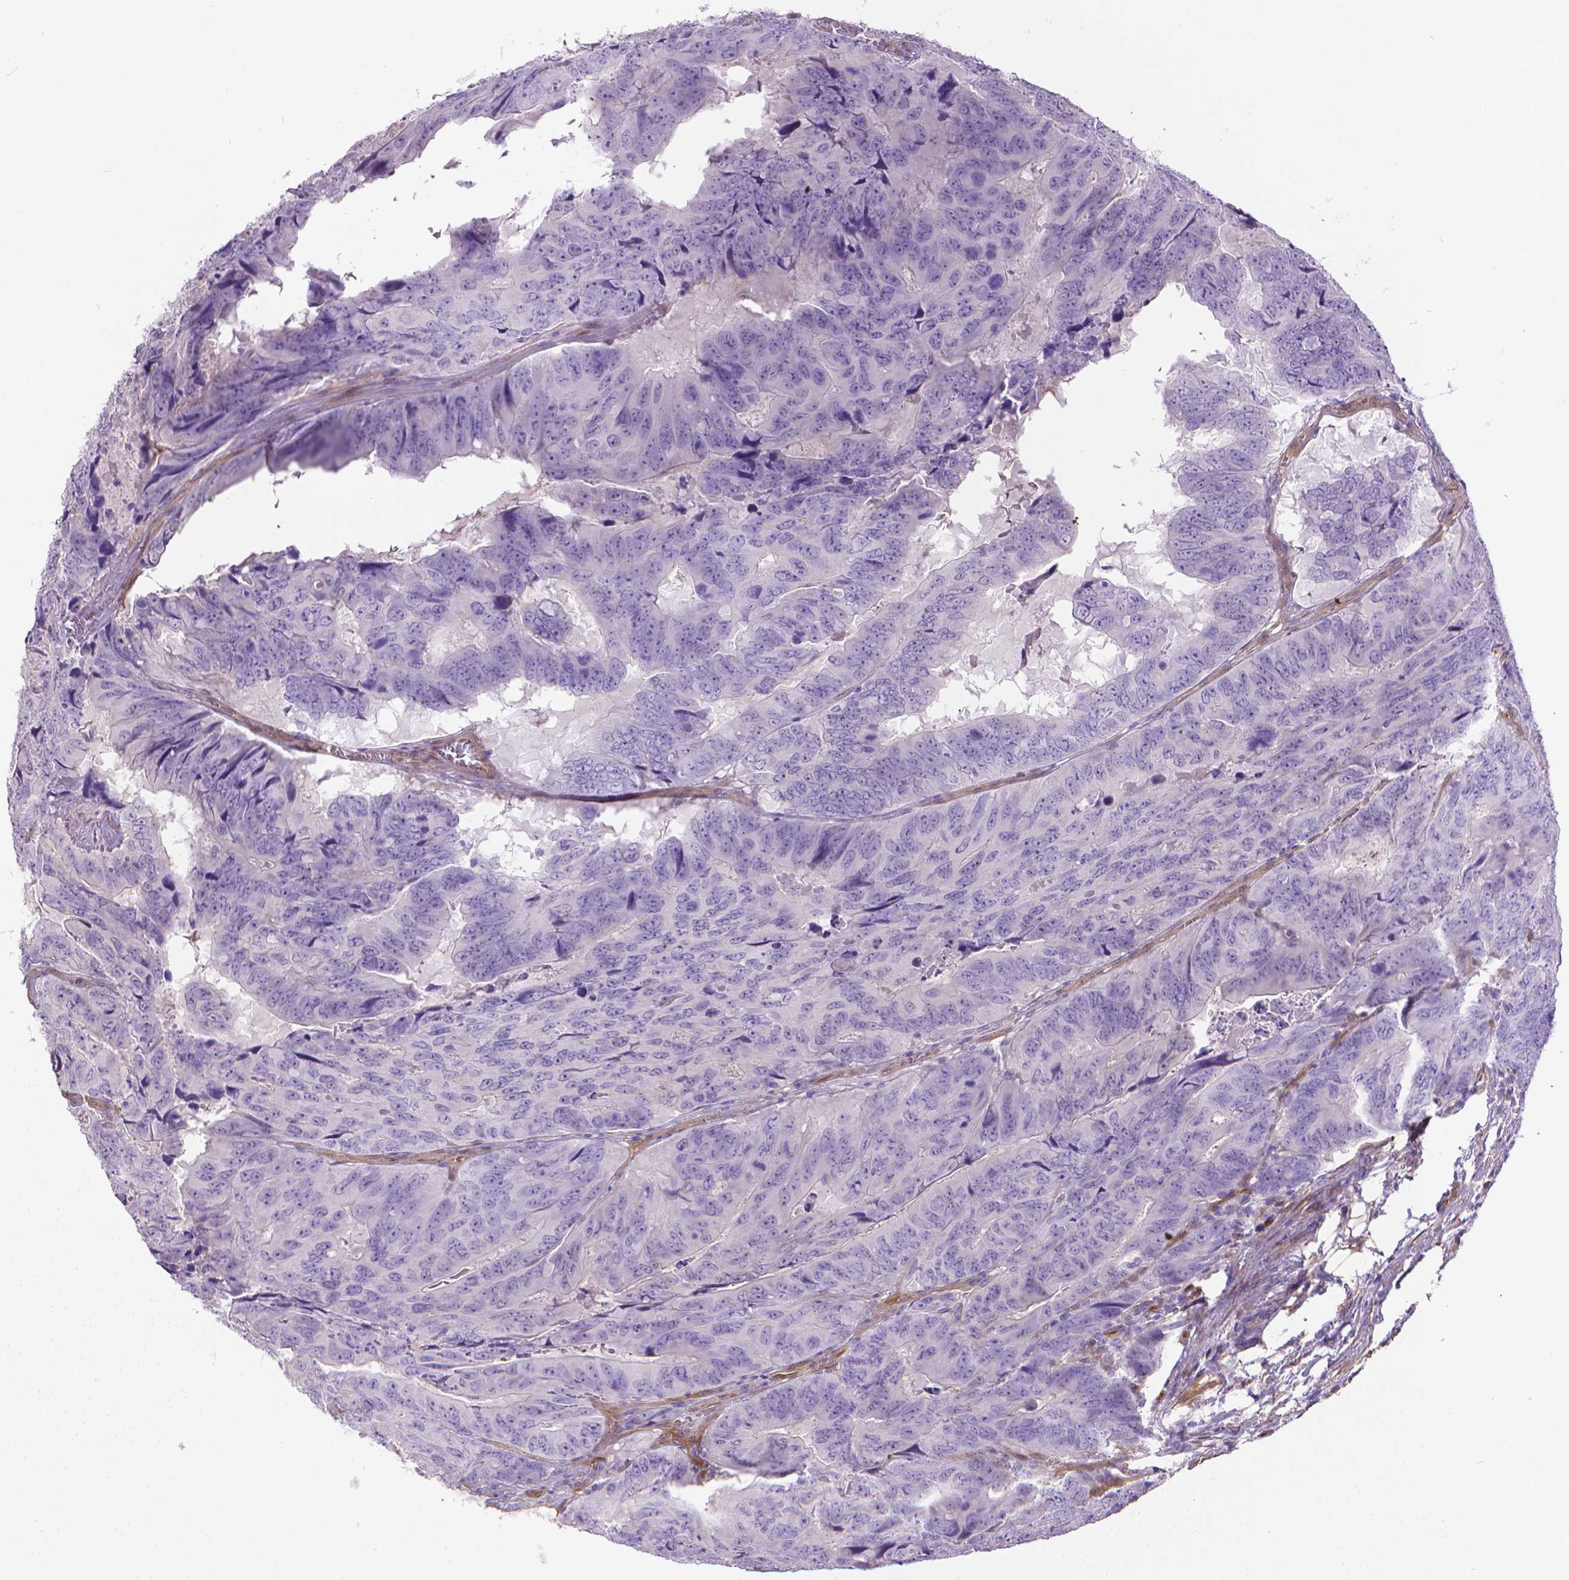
{"staining": {"intensity": "negative", "quantity": "none", "location": "none"}, "tissue": "colorectal cancer", "cell_type": "Tumor cells", "image_type": "cancer", "snomed": [{"axis": "morphology", "description": "Adenocarcinoma, NOS"}, {"axis": "topography", "description": "Colon"}], "caption": "Immunohistochemistry (IHC) micrograph of neoplastic tissue: human colorectal cancer stained with DAB reveals no significant protein expression in tumor cells.", "gene": "CLIC4", "patient": {"sex": "male", "age": 79}}